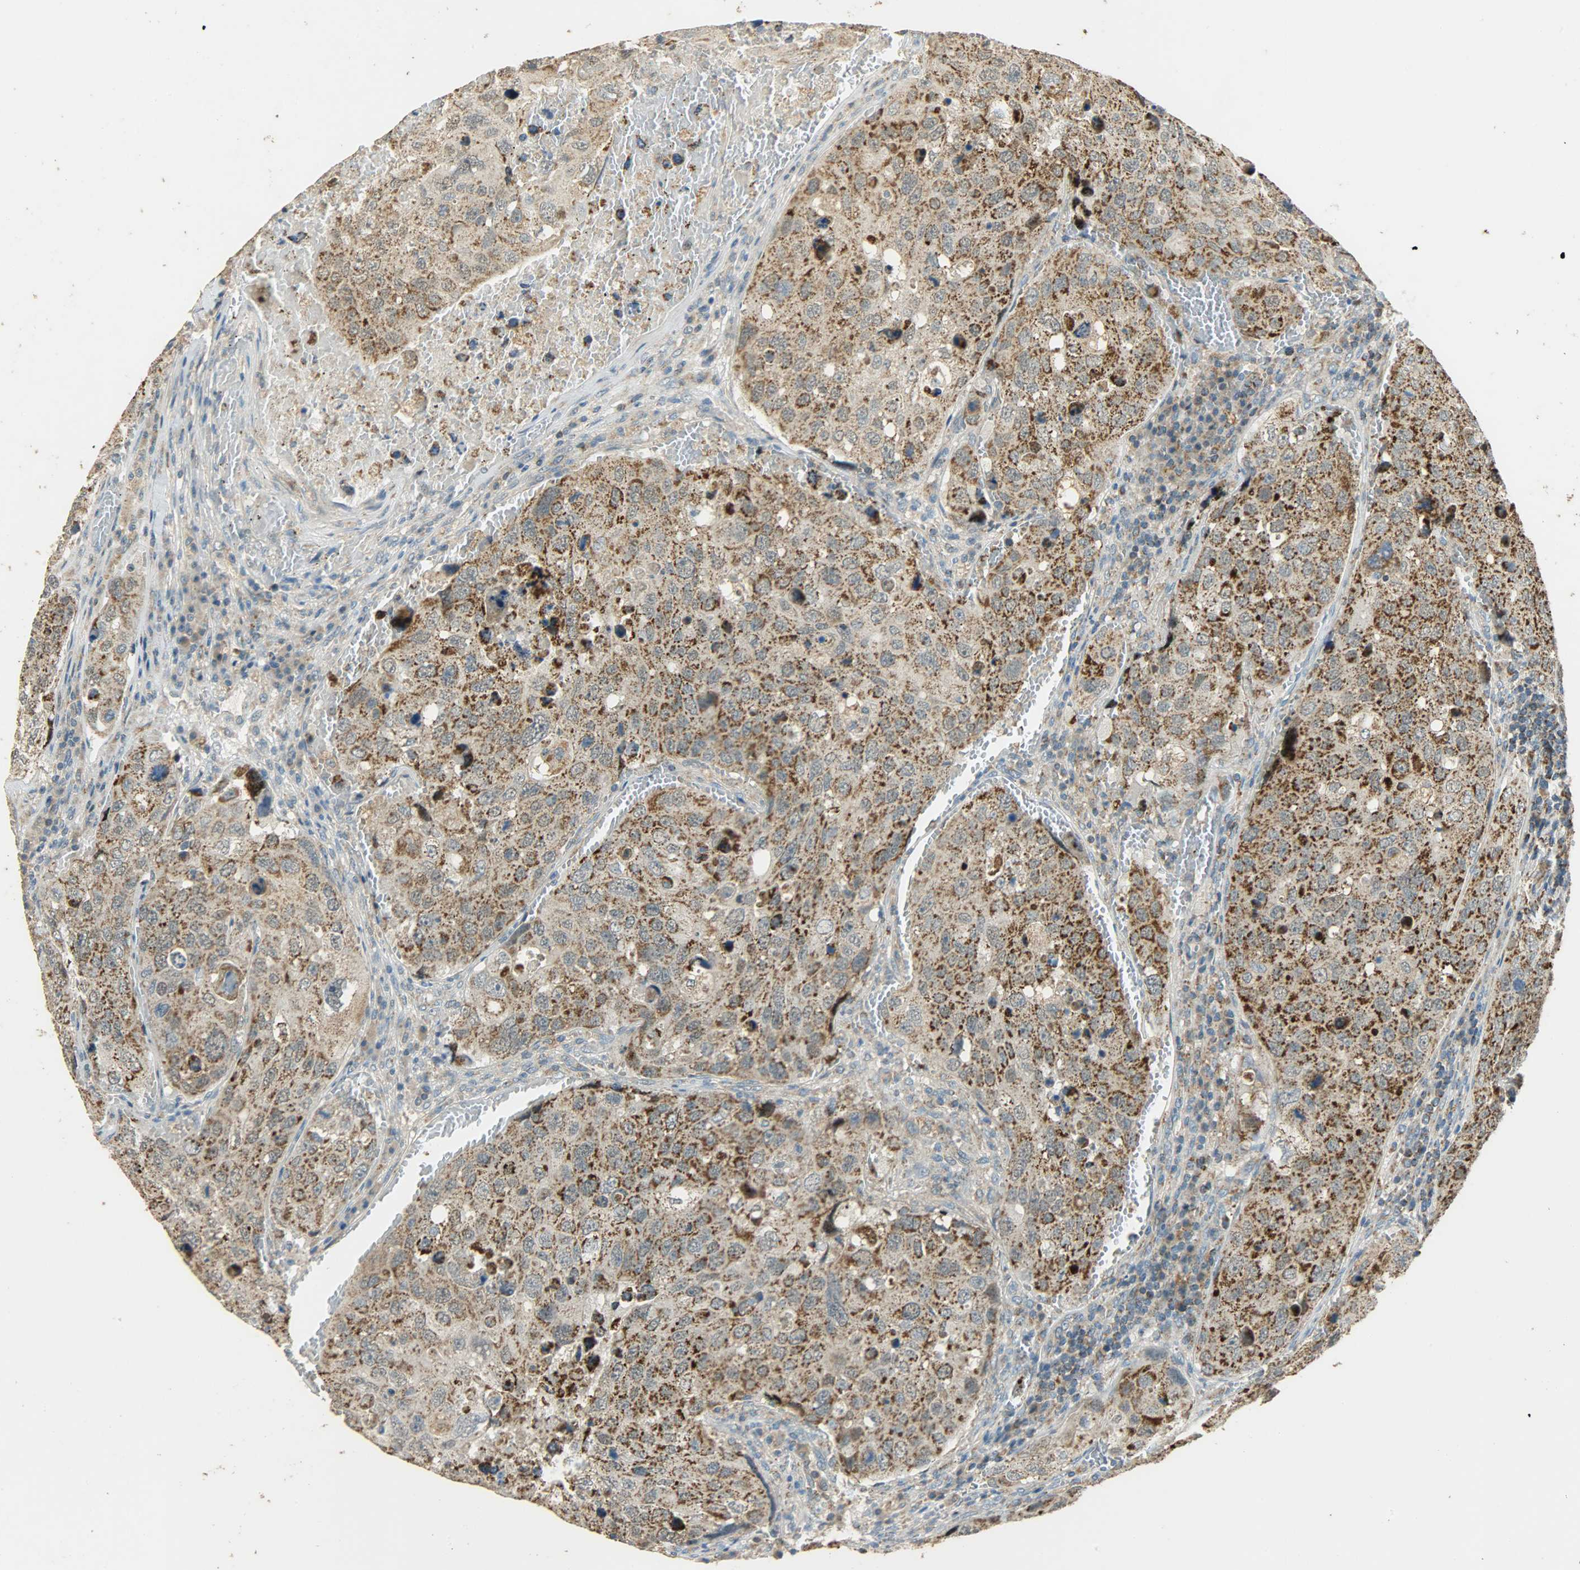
{"staining": {"intensity": "moderate", "quantity": ">75%", "location": "cytoplasmic/membranous"}, "tissue": "urothelial cancer", "cell_type": "Tumor cells", "image_type": "cancer", "snomed": [{"axis": "morphology", "description": "Urothelial carcinoma, High grade"}, {"axis": "topography", "description": "Lymph node"}, {"axis": "topography", "description": "Urinary bladder"}], "caption": "Approximately >75% of tumor cells in urothelial cancer show moderate cytoplasmic/membranous protein staining as visualized by brown immunohistochemical staining.", "gene": "HDHD5", "patient": {"sex": "male", "age": 51}}